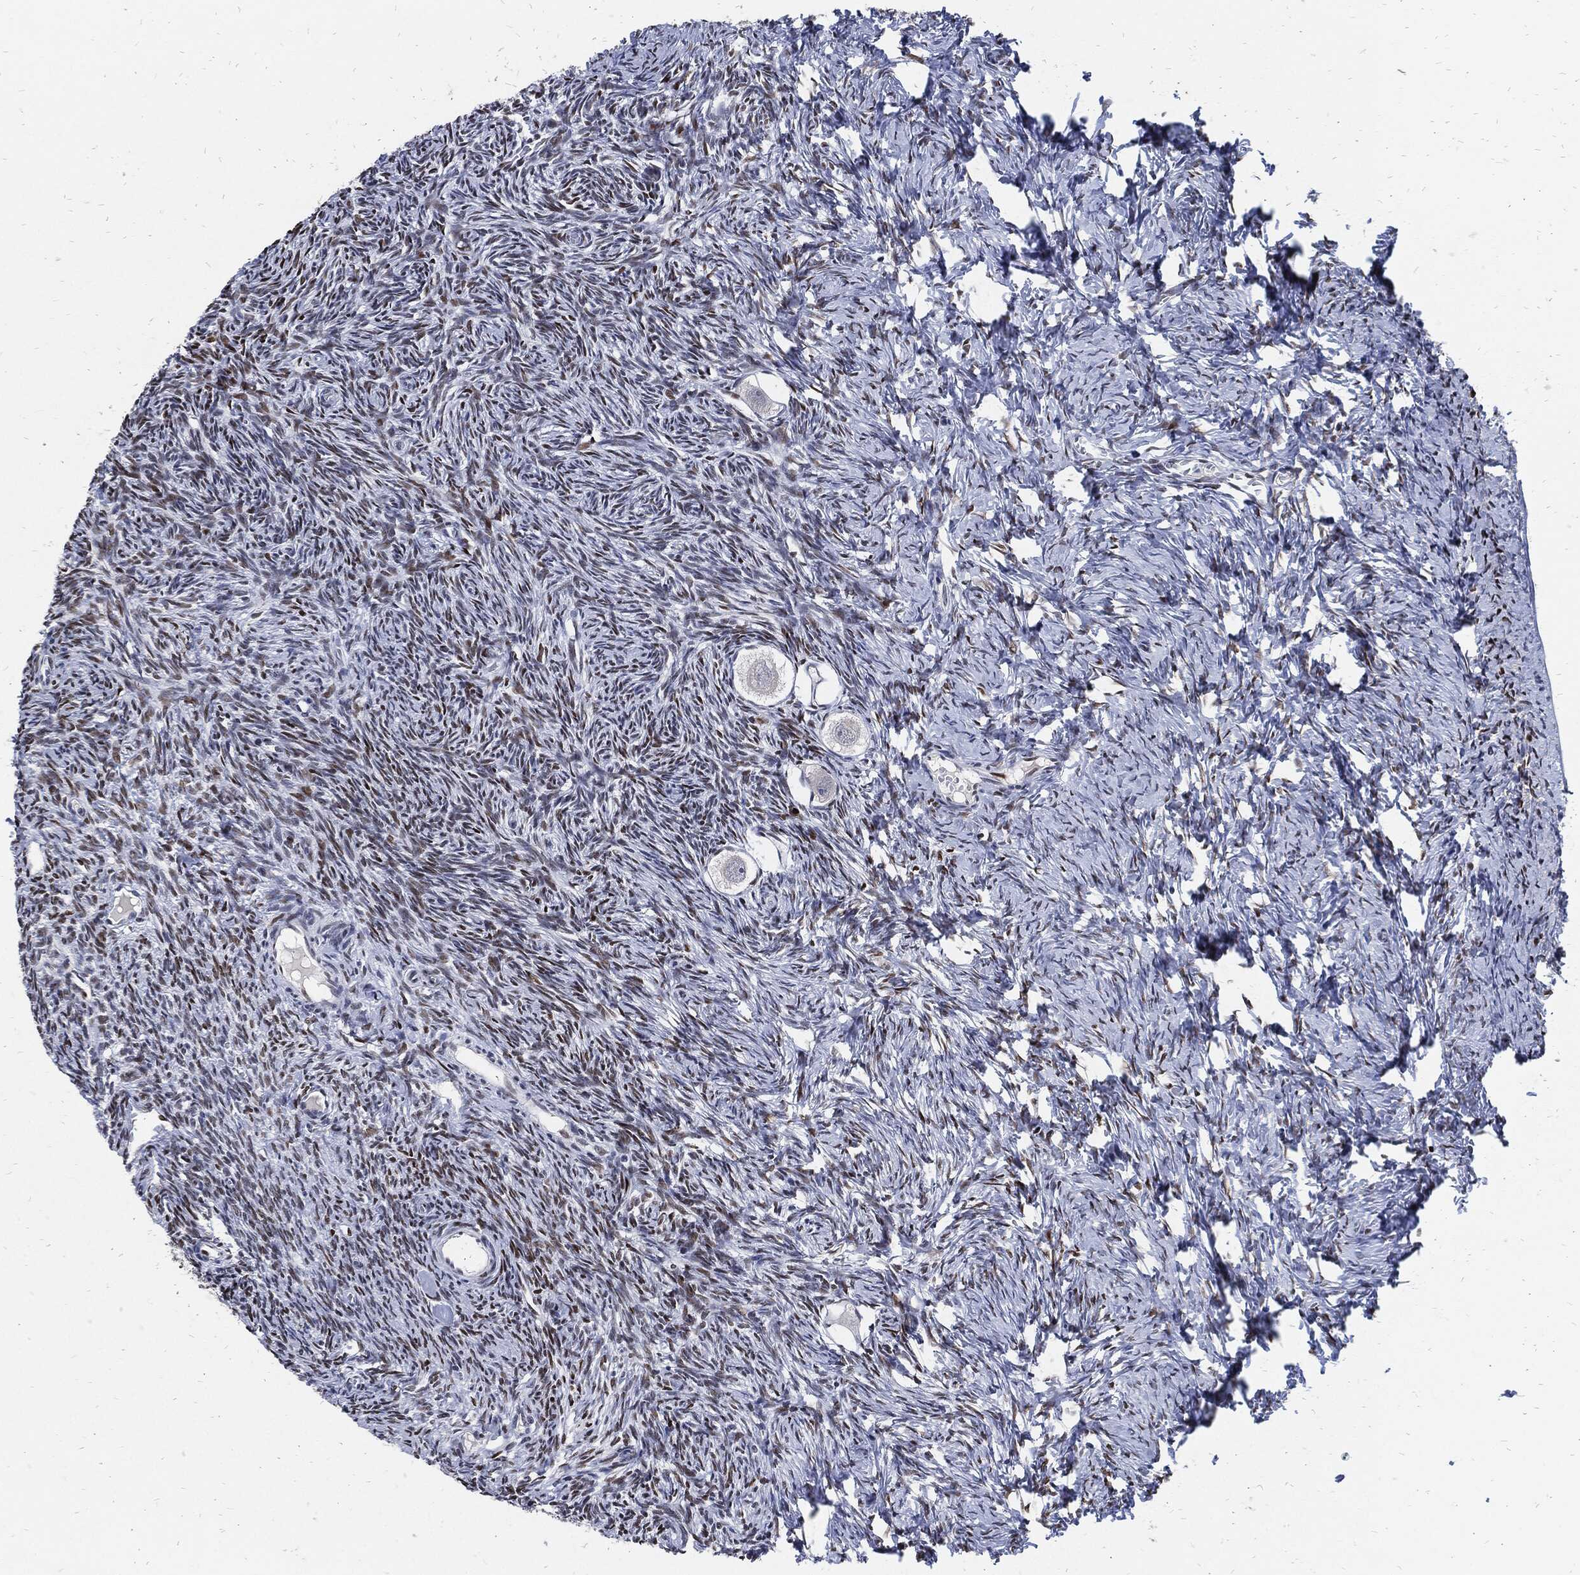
{"staining": {"intensity": "negative", "quantity": "none", "location": "none"}, "tissue": "ovary", "cell_type": "Follicle cells", "image_type": "normal", "snomed": [{"axis": "morphology", "description": "Normal tissue, NOS"}, {"axis": "topography", "description": "Ovary"}], "caption": "Immunohistochemistry micrograph of normal ovary: ovary stained with DAB exhibits no significant protein expression in follicle cells.", "gene": "JUN", "patient": {"sex": "female", "age": 27}}